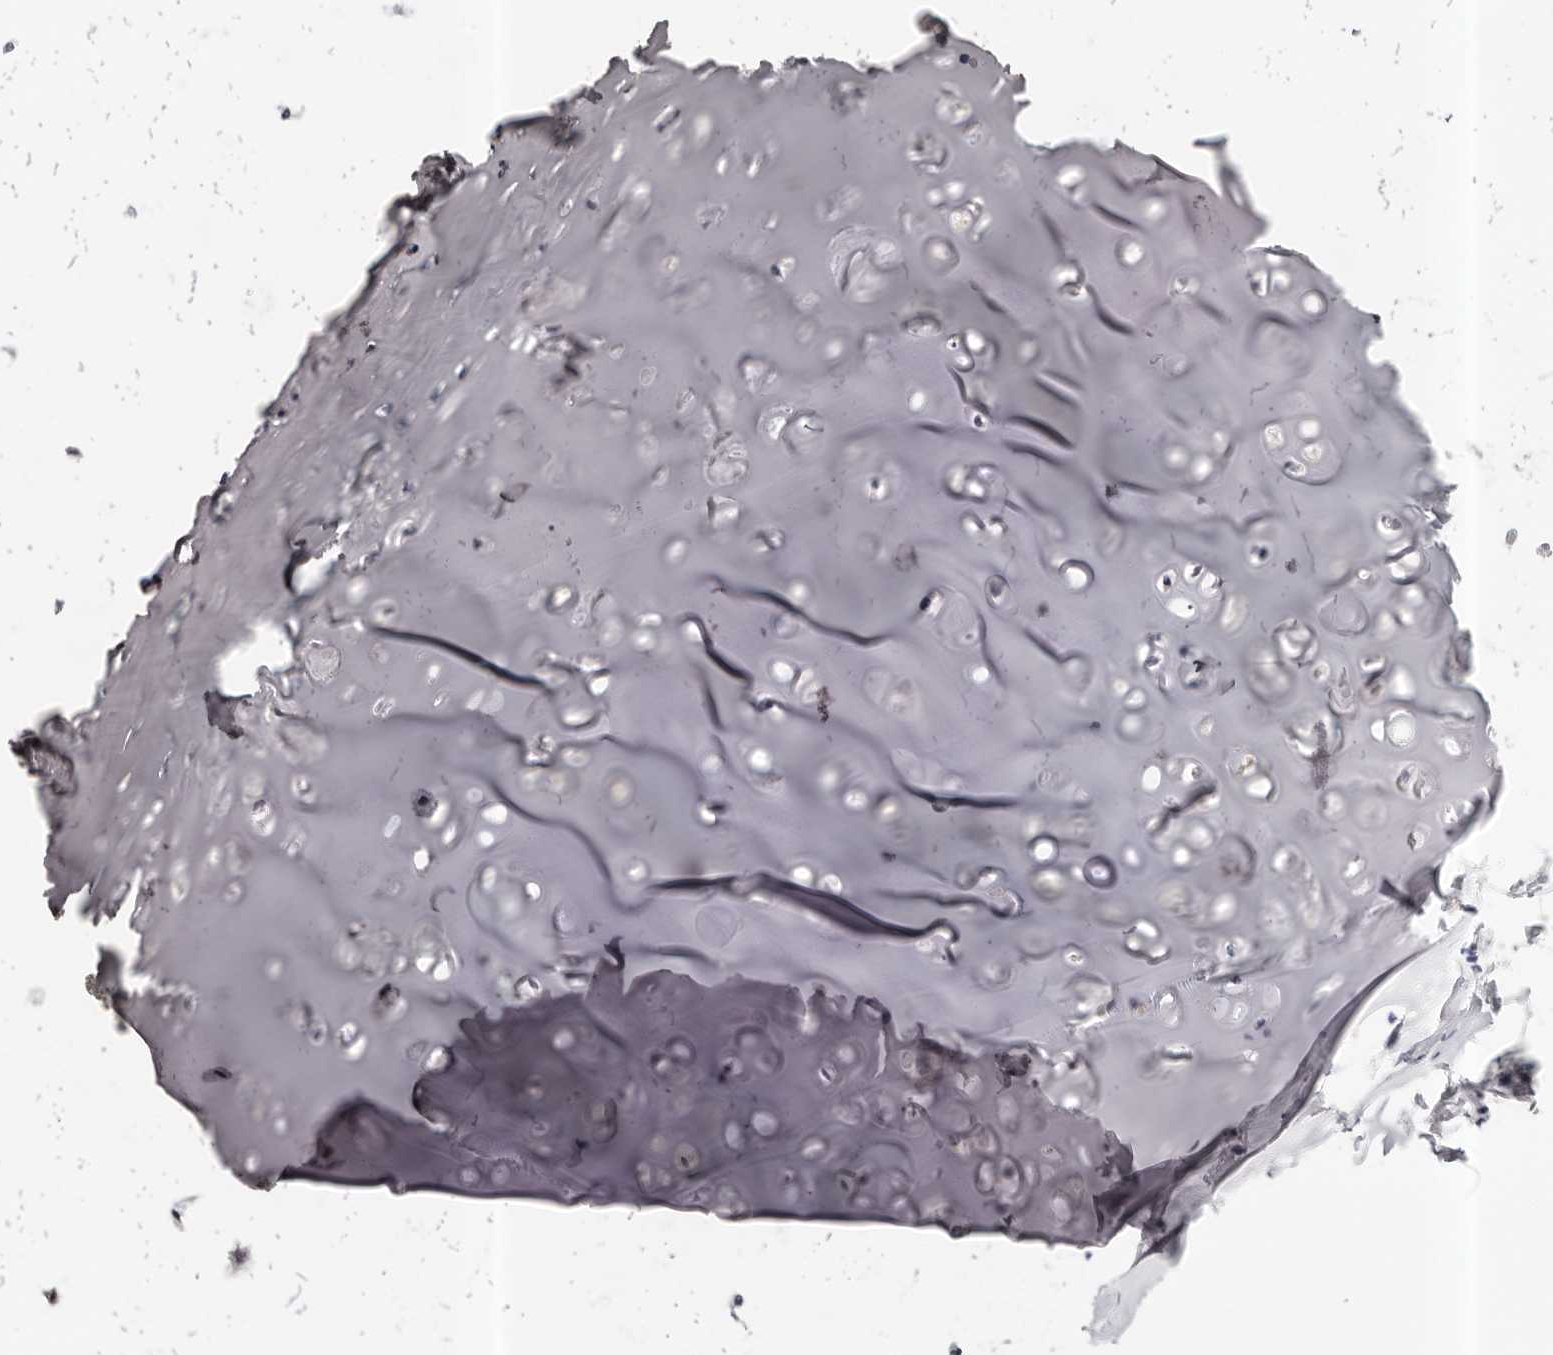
{"staining": {"intensity": "negative", "quantity": "none", "location": "none"}, "tissue": "adipose tissue", "cell_type": "Adipocytes", "image_type": "normal", "snomed": [{"axis": "morphology", "description": "Normal tissue, NOS"}, {"axis": "morphology", "description": "Basal cell carcinoma"}, {"axis": "topography", "description": "Cartilage tissue"}, {"axis": "topography", "description": "Nasopharynx"}, {"axis": "topography", "description": "Oral tissue"}], "caption": "Immunohistochemical staining of benign adipose tissue shows no significant expression in adipocytes.", "gene": "ROM1", "patient": {"sex": "female", "age": 77}}